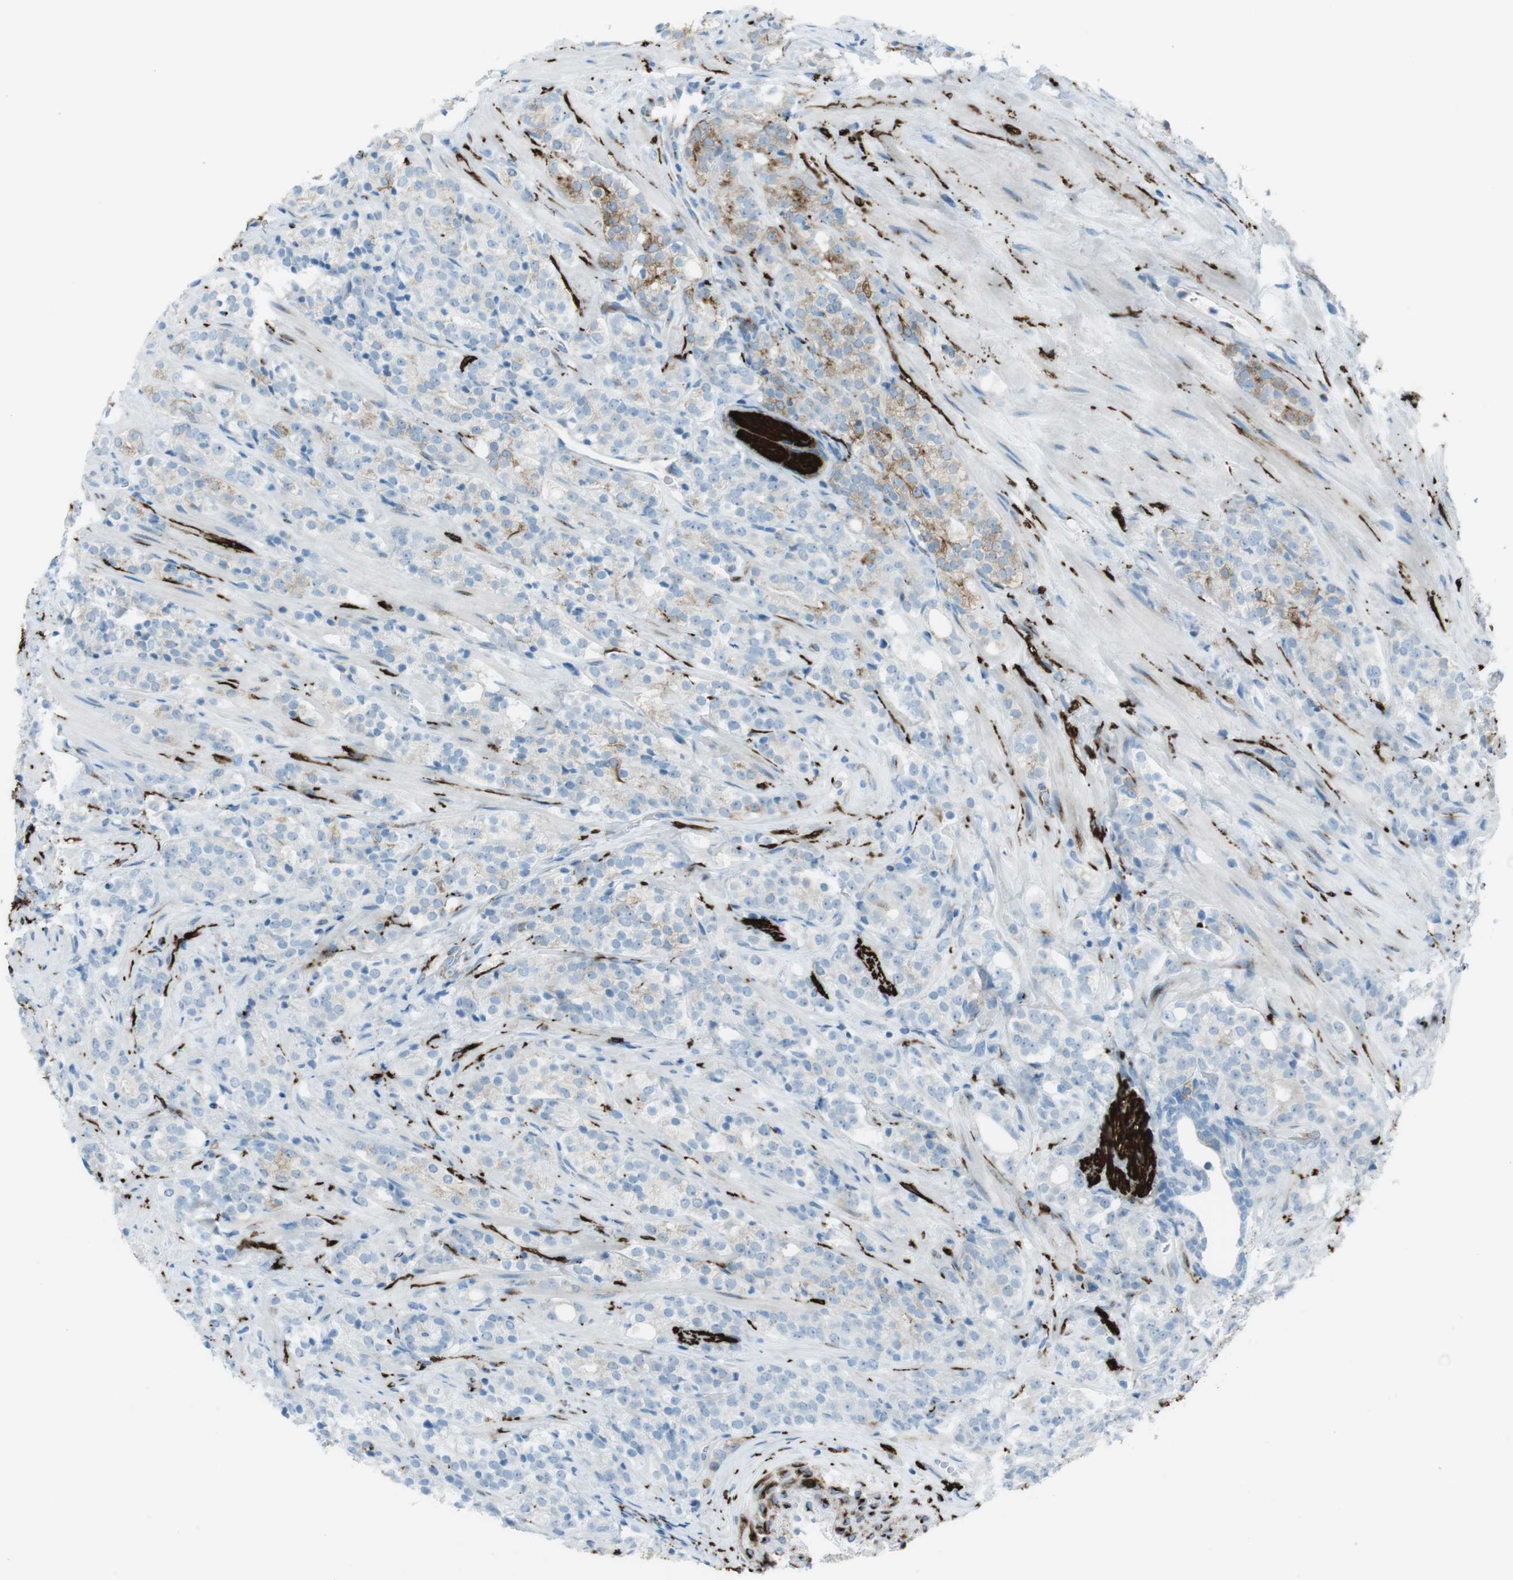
{"staining": {"intensity": "weak", "quantity": "25%-75%", "location": "cytoplasmic/membranous"}, "tissue": "prostate cancer", "cell_type": "Tumor cells", "image_type": "cancer", "snomed": [{"axis": "morphology", "description": "Adenocarcinoma, High grade"}, {"axis": "topography", "description": "Prostate"}], "caption": "An immunohistochemistry photomicrograph of neoplastic tissue is shown. Protein staining in brown shows weak cytoplasmic/membranous positivity in prostate cancer (adenocarcinoma (high-grade)) within tumor cells.", "gene": "TUBB2A", "patient": {"sex": "male", "age": 71}}